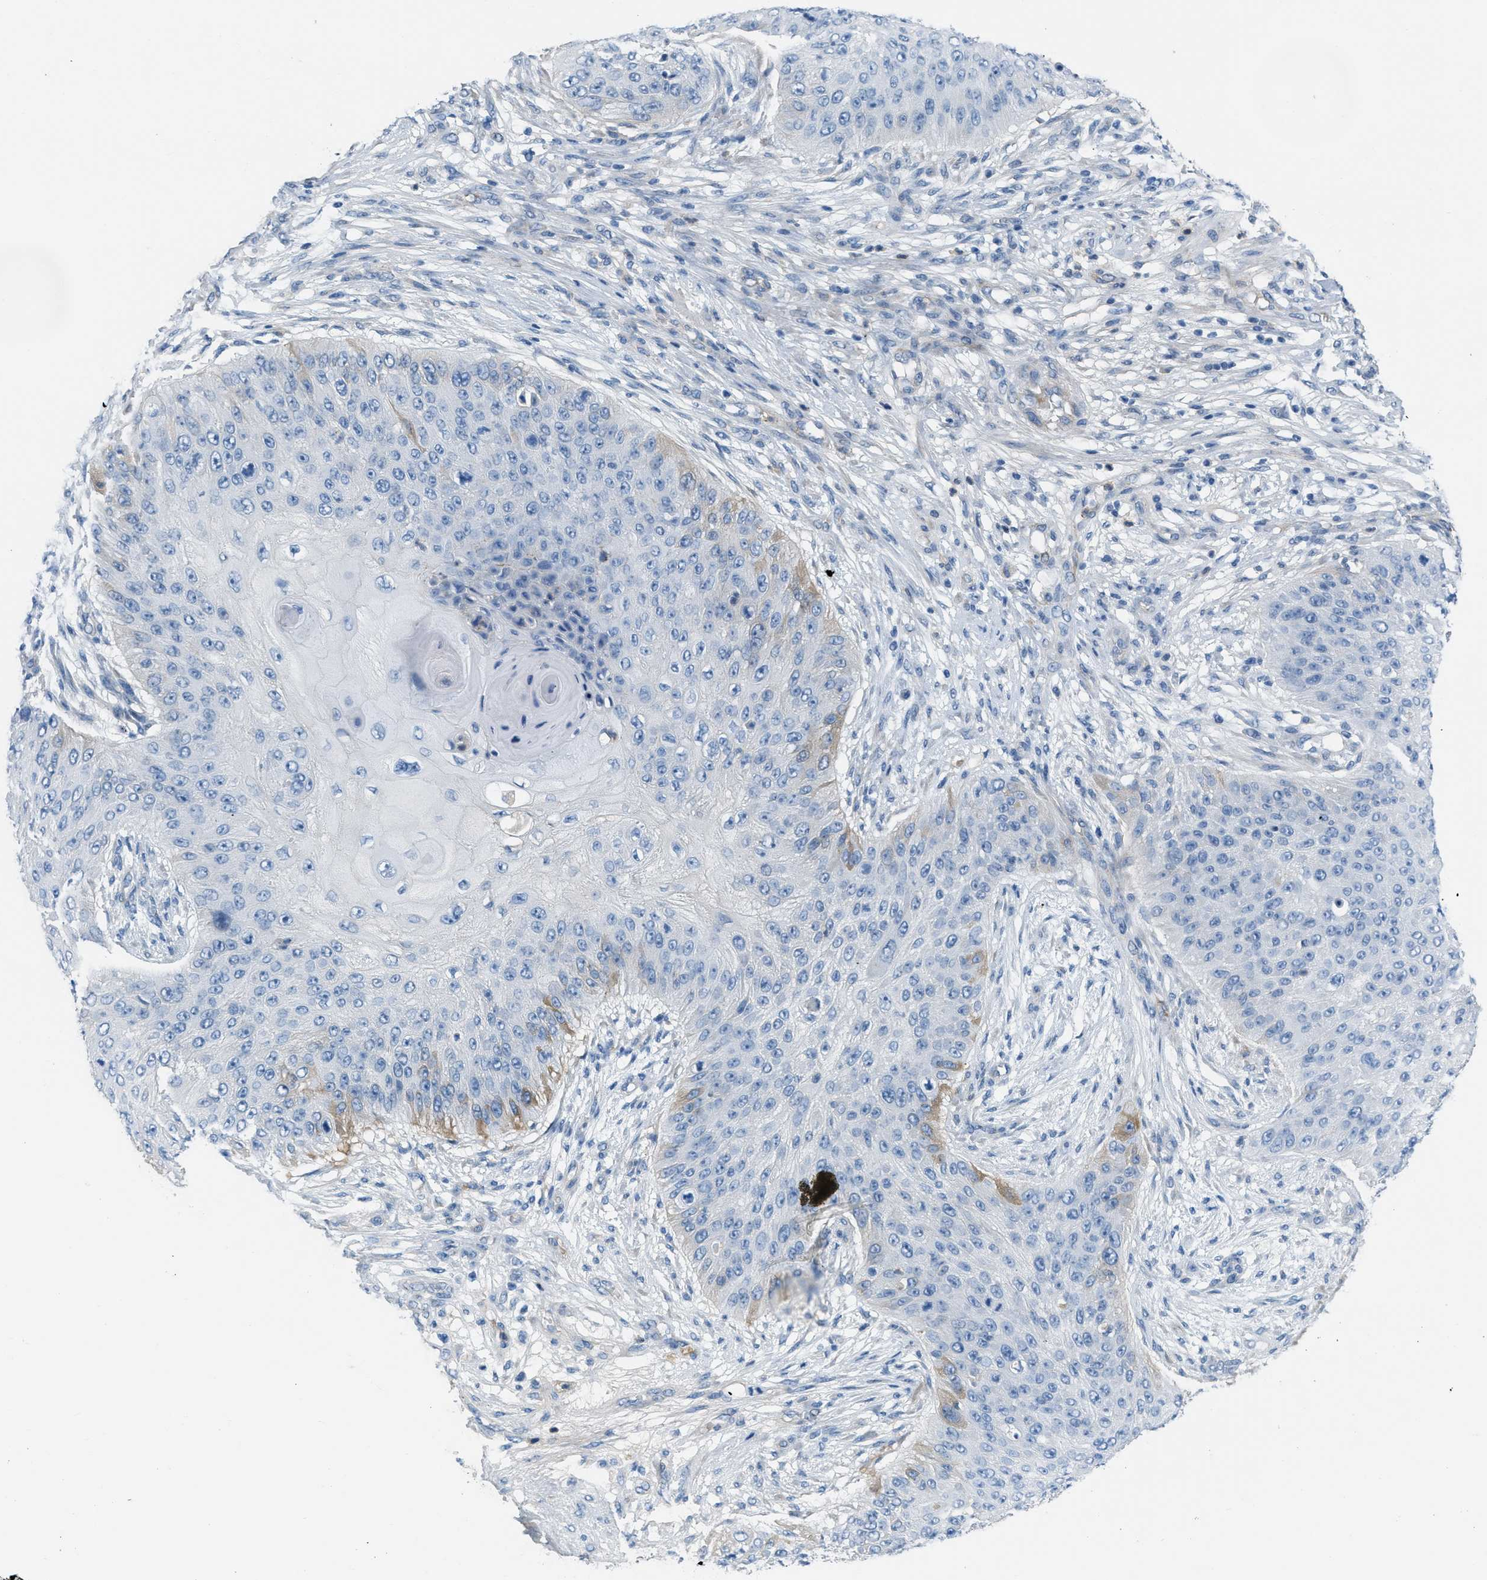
{"staining": {"intensity": "negative", "quantity": "none", "location": "none"}, "tissue": "skin cancer", "cell_type": "Tumor cells", "image_type": "cancer", "snomed": [{"axis": "morphology", "description": "Squamous cell carcinoma, NOS"}, {"axis": "topography", "description": "Skin"}], "caption": "Immunohistochemistry of human skin squamous cell carcinoma displays no positivity in tumor cells.", "gene": "CRB3", "patient": {"sex": "female", "age": 80}}